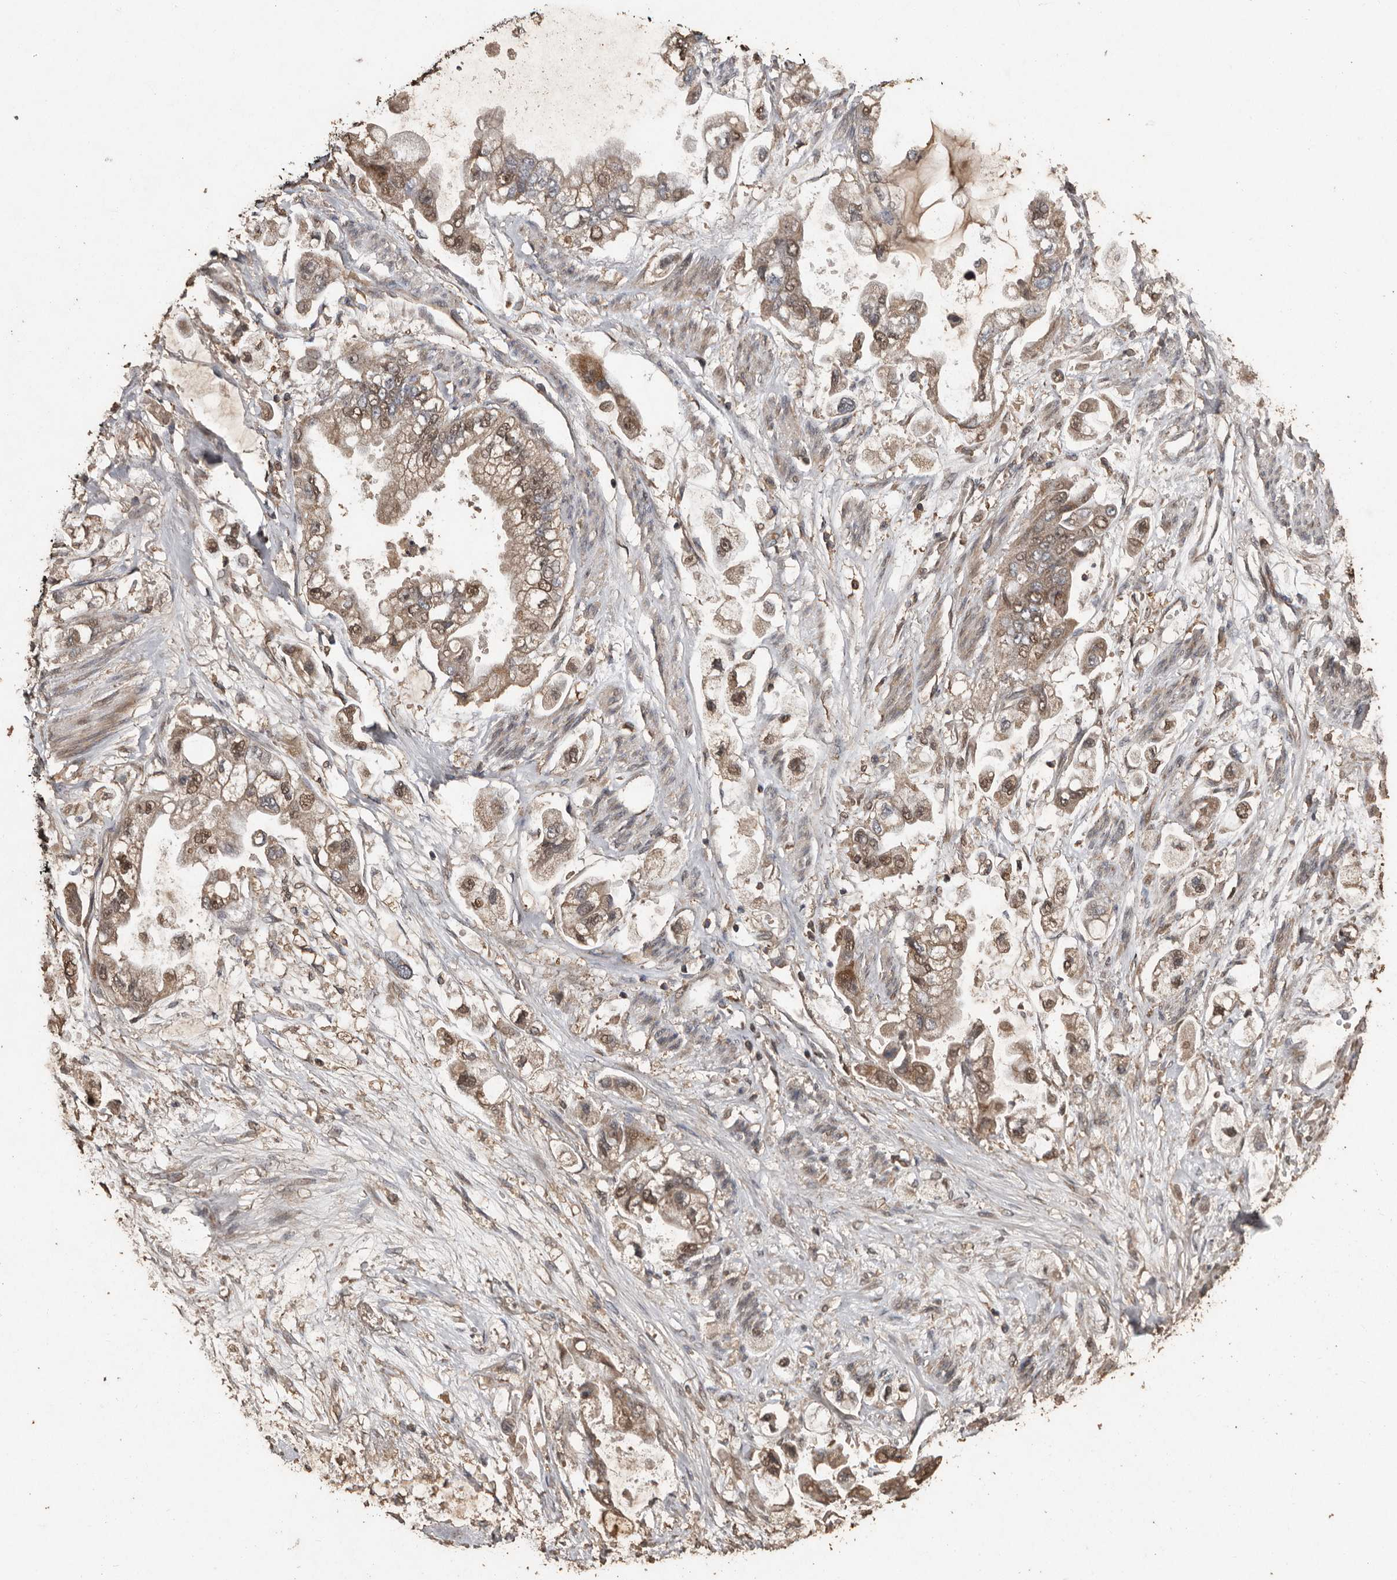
{"staining": {"intensity": "moderate", "quantity": ">75%", "location": "cytoplasmic/membranous,nuclear"}, "tissue": "stomach cancer", "cell_type": "Tumor cells", "image_type": "cancer", "snomed": [{"axis": "morphology", "description": "Adenocarcinoma, NOS"}, {"axis": "topography", "description": "Stomach"}], "caption": "High-power microscopy captured an immunohistochemistry (IHC) photomicrograph of stomach adenocarcinoma, revealing moderate cytoplasmic/membranous and nuclear positivity in approximately >75% of tumor cells. (Stains: DAB in brown, nuclei in blue, Microscopy: brightfield microscopy at high magnification).", "gene": "RANBP17", "patient": {"sex": "male", "age": 62}}